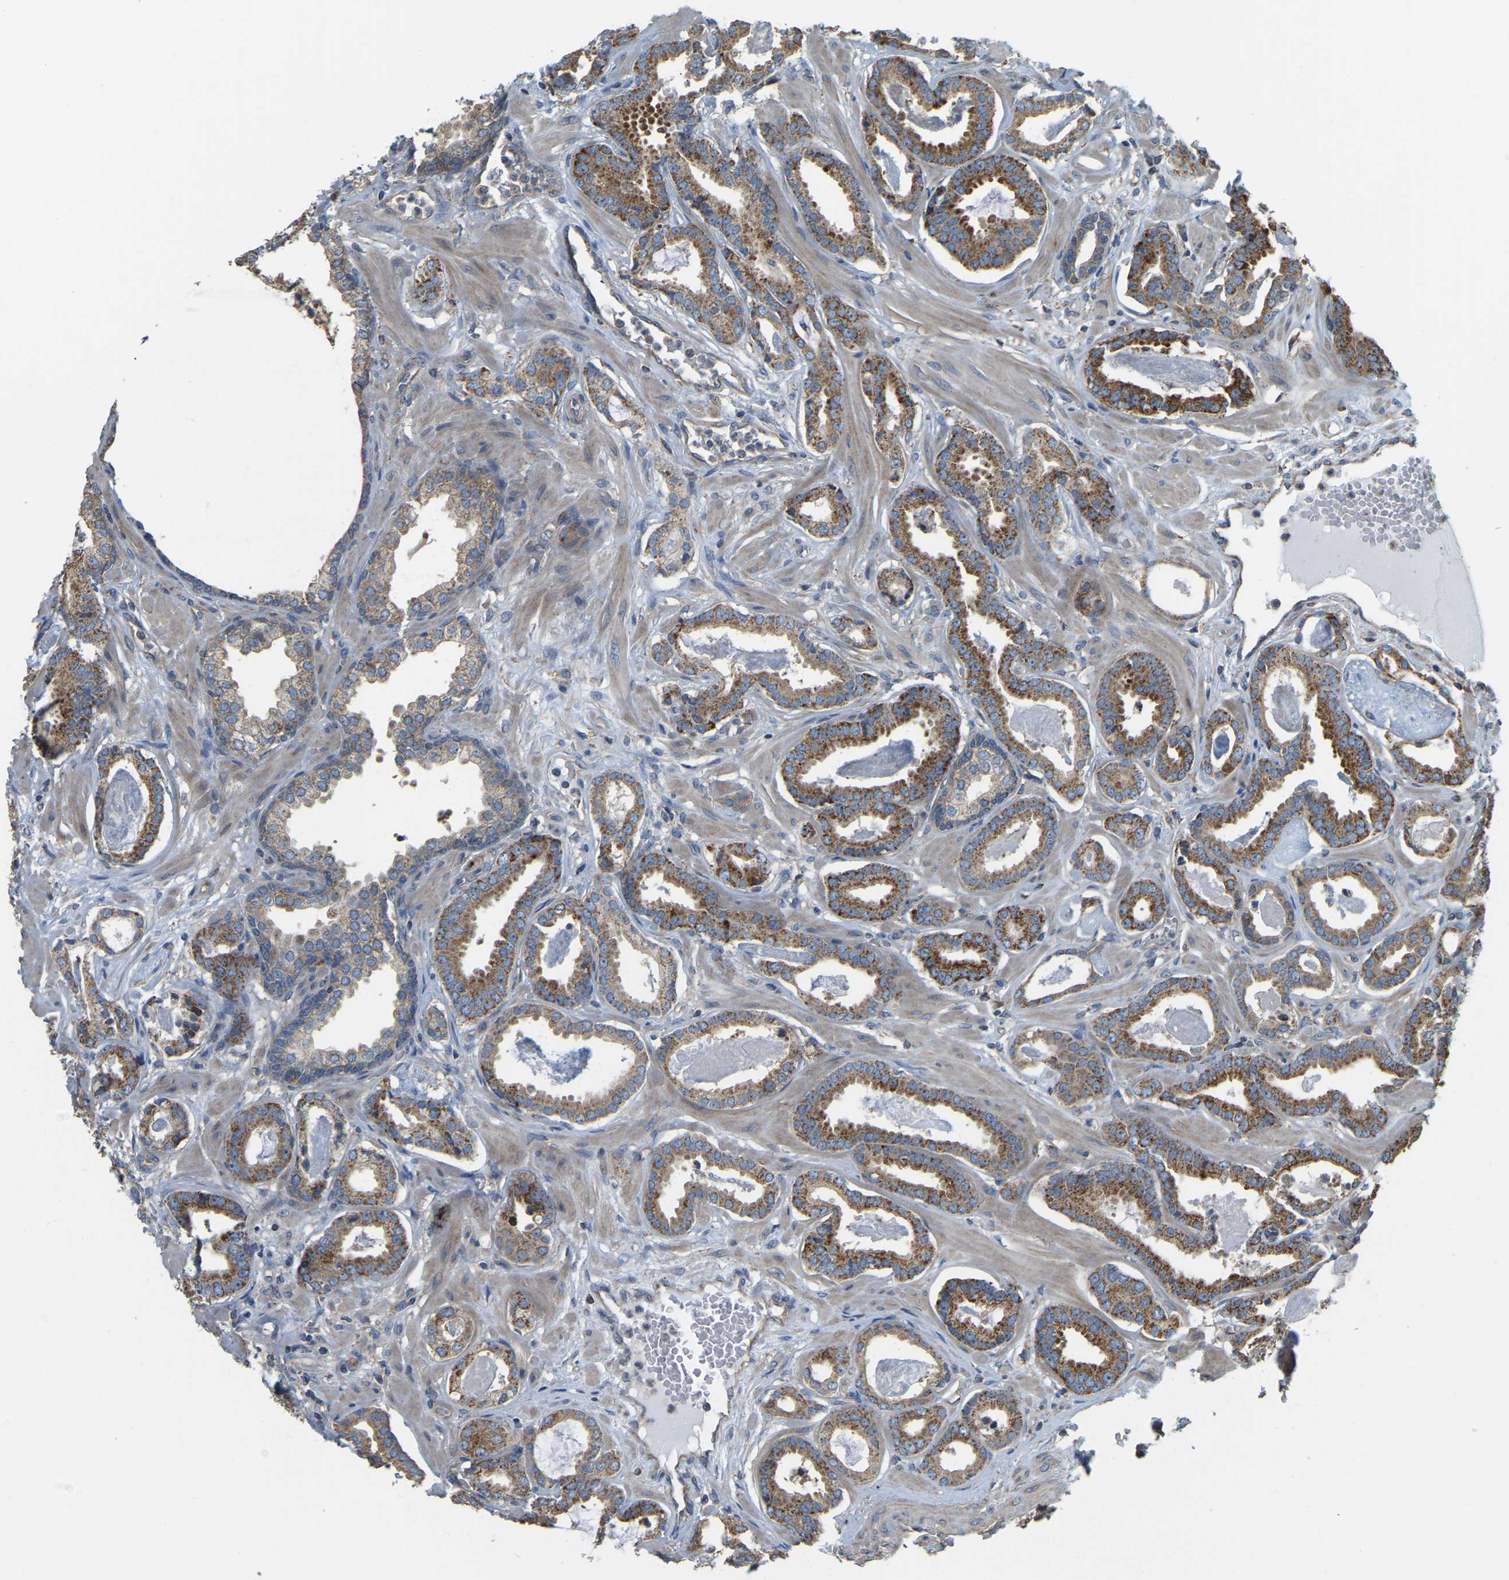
{"staining": {"intensity": "moderate", "quantity": ">75%", "location": "cytoplasmic/membranous"}, "tissue": "prostate cancer", "cell_type": "Tumor cells", "image_type": "cancer", "snomed": [{"axis": "morphology", "description": "Adenocarcinoma, Low grade"}, {"axis": "topography", "description": "Prostate"}], "caption": "Immunohistochemical staining of human prostate cancer (adenocarcinoma (low-grade)) demonstrates moderate cytoplasmic/membranous protein positivity in approximately >75% of tumor cells.", "gene": "PSMD7", "patient": {"sex": "male", "age": 53}}